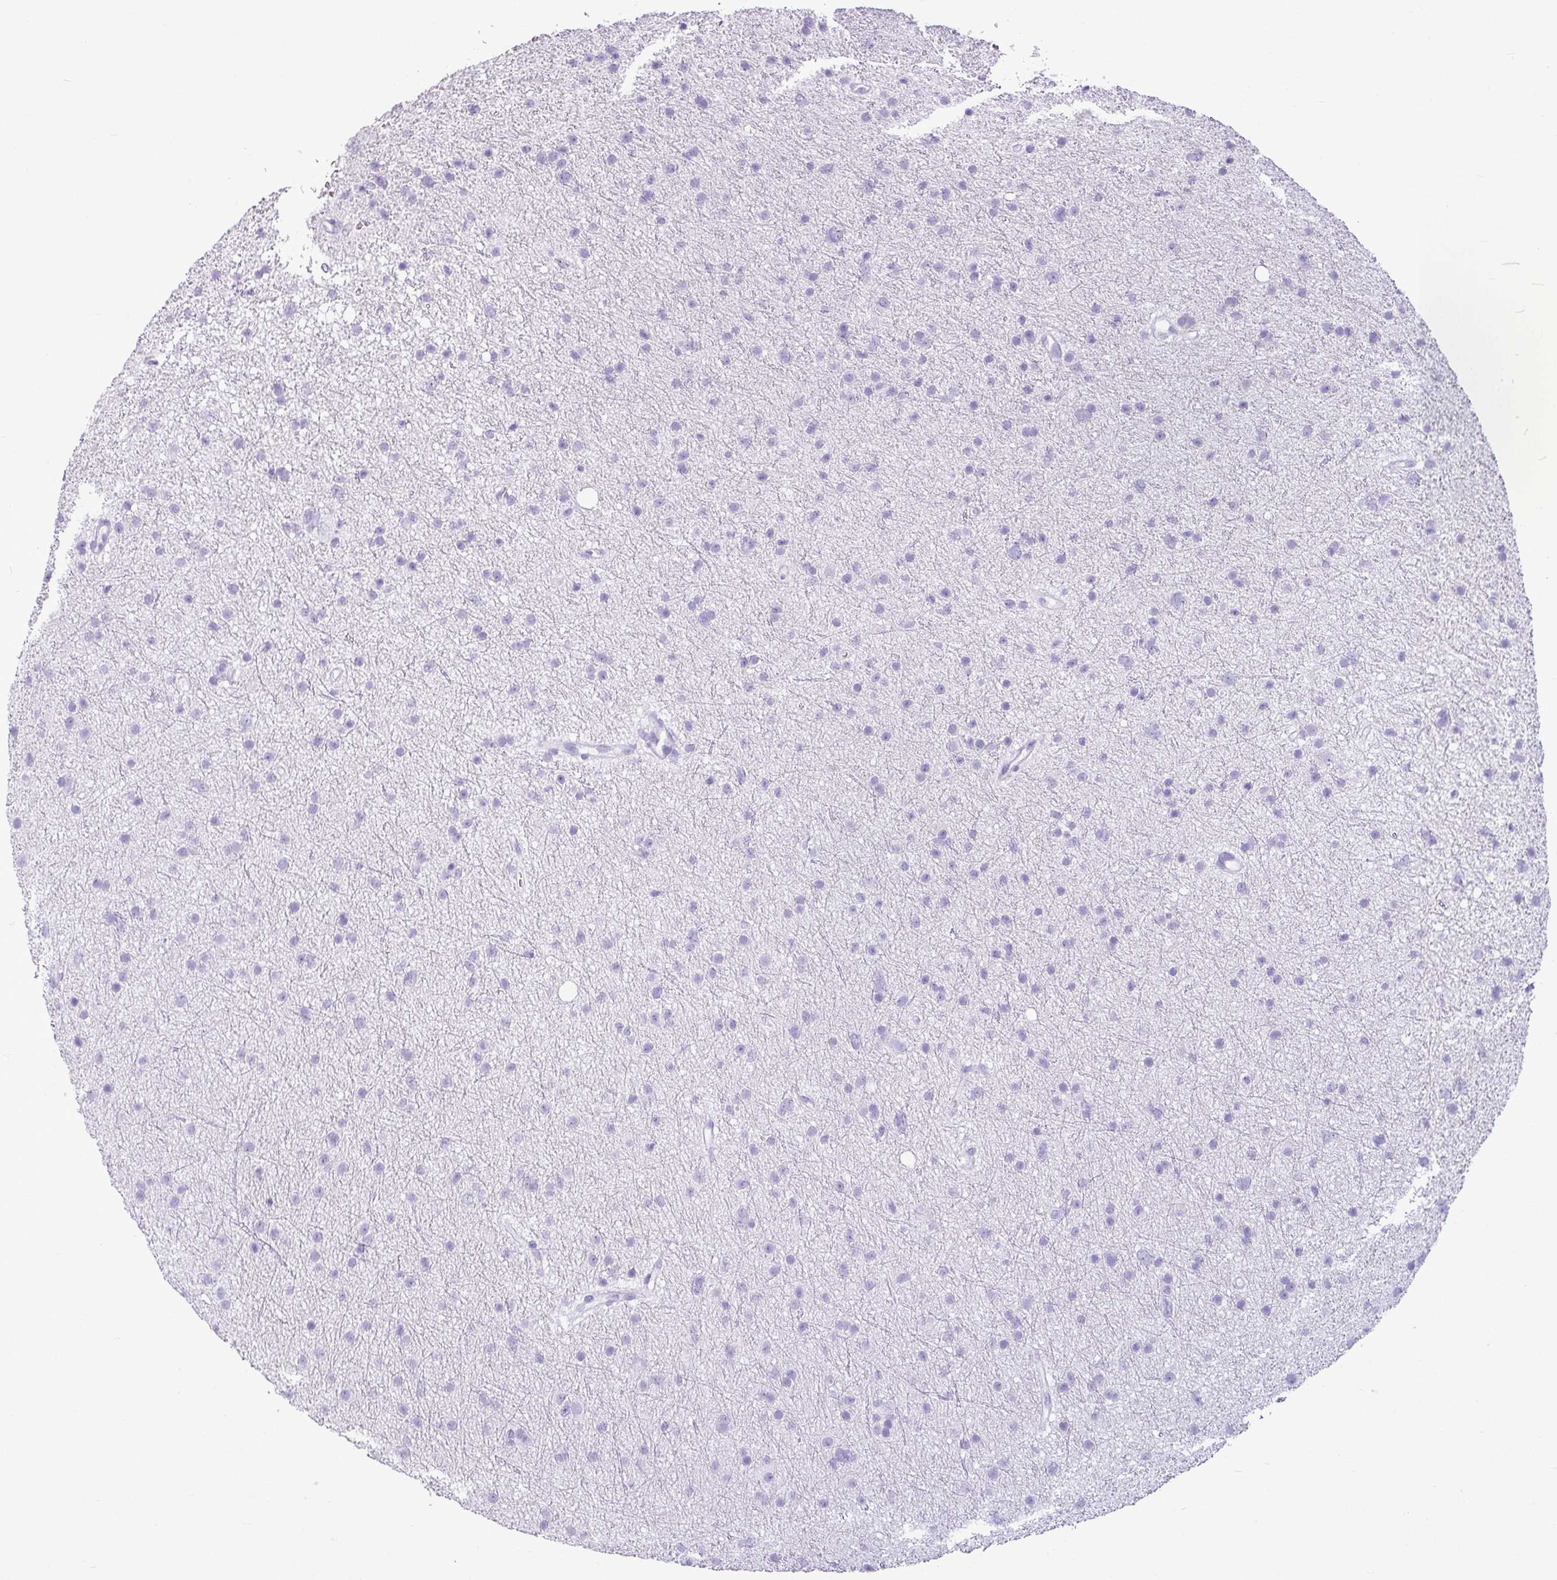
{"staining": {"intensity": "negative", "quantity": "none", "location": "none"}, "tissue": "glioma", "cell_type": "Tumor cells", "image_type": "cancer", "snomed": [{"axis": "morphology", "description": "Glioma, malignant, Low grade"}, {"axis": "topography", "description": "Cerebral cortex"}], "caption": "This histopathology image is of glioma stained with immunohistochemistry to label a protein in brown with the nuclei are counter-stained blue. There is no expression in tumor cells.", "gene": "AMY1B", "patient": {"sex": "female", "age": 39}}